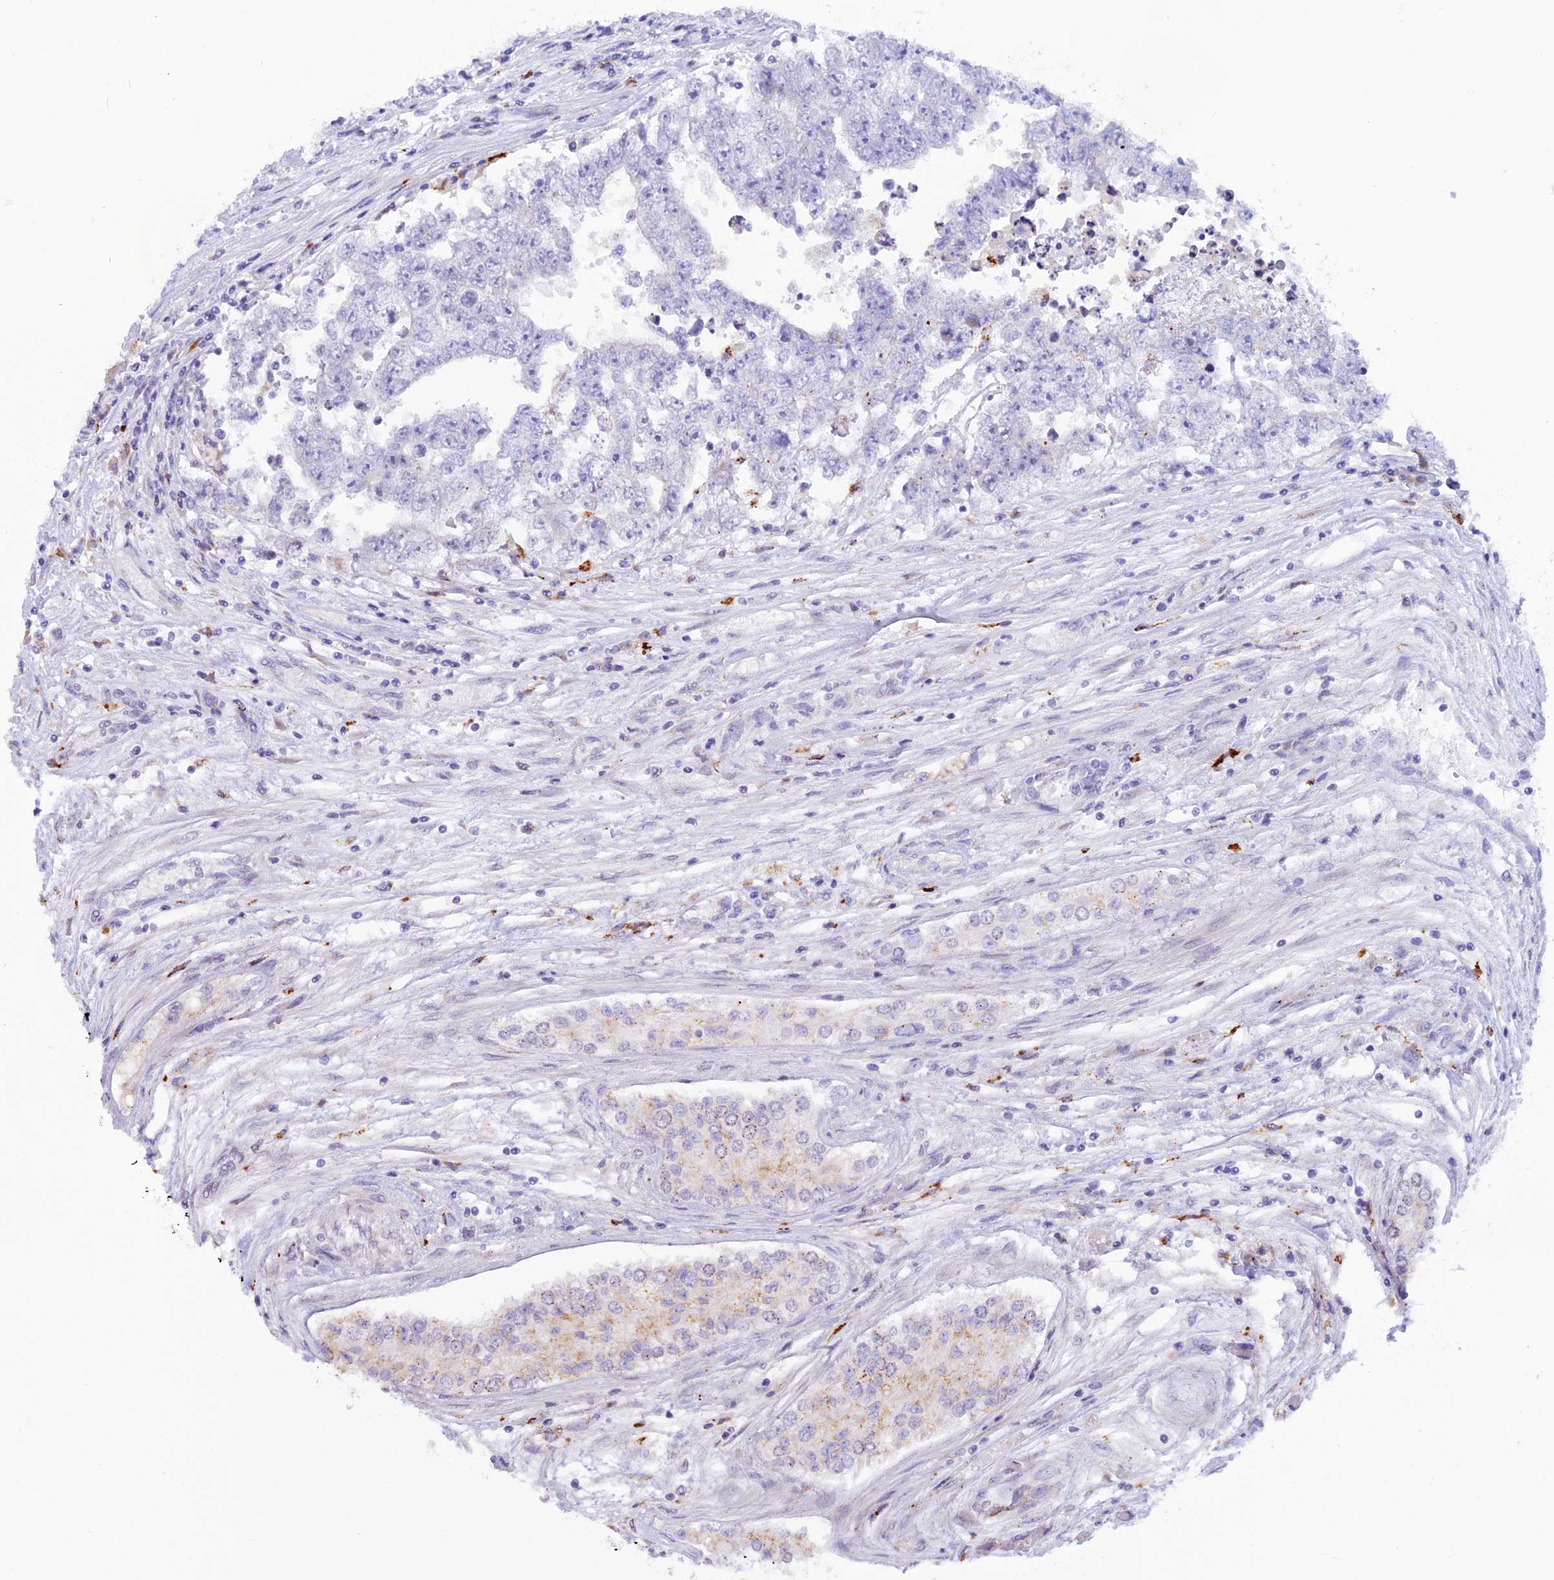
{"staining": {"intensity": "negative", "quantity": "none", "location": "none"}, "tissue": "testis cancer", "cell_type": "Tumor cells", "image_type": "cancer", "snomed": [{"axis": "morphology", "description": "Carcinoma, Embryonal, NOS"}, {"axis": "topography", "description": "Testis"}], "caption": "Testis cancer was stained to show a protein in brown. There is no significant staining in tumor cells.", "gene": "THRSP", "patient": {"sex": "male", "age": 25}}